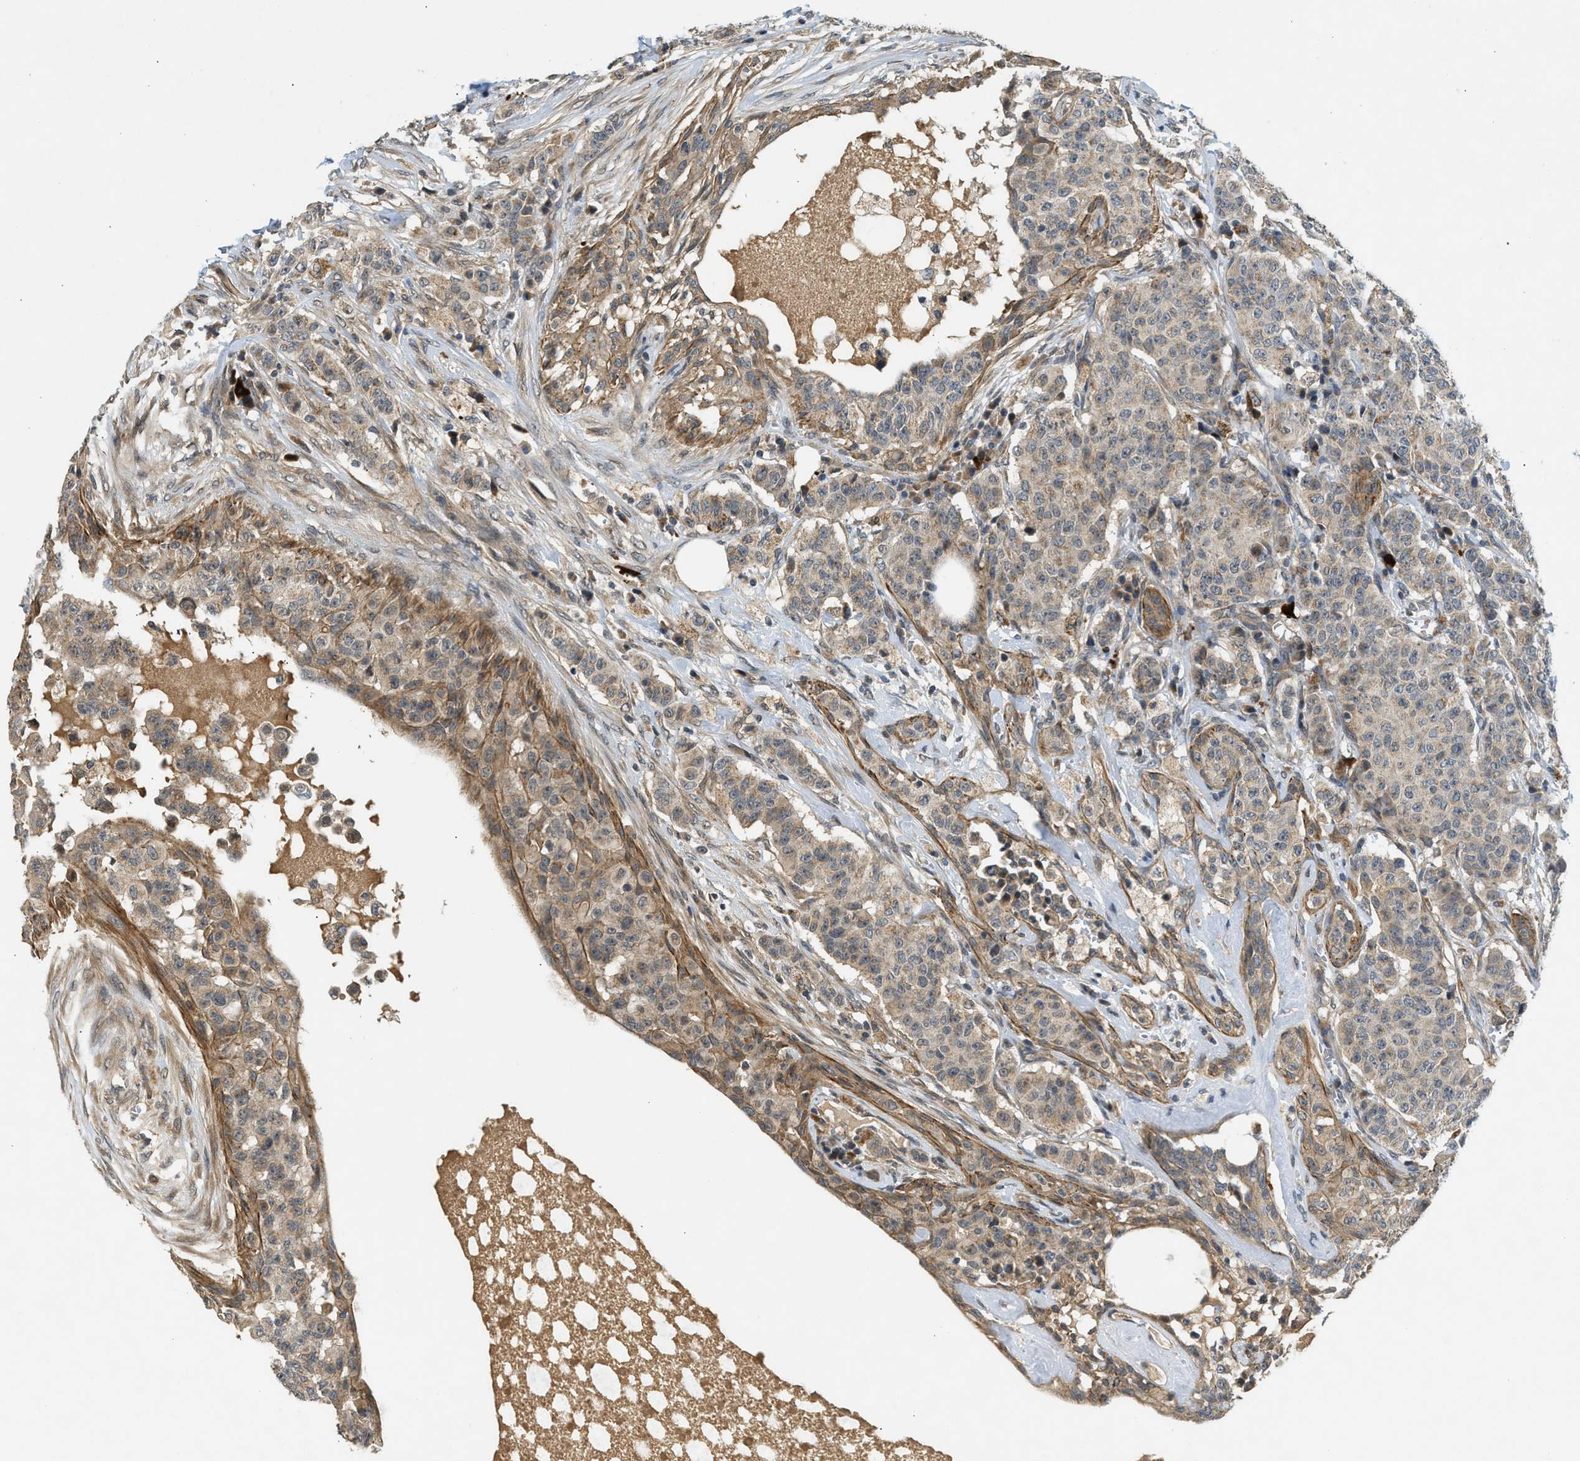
{"staining": {"intensity": "moderate", "quantity": ">75%", "location": "cytoplasmic/membranous"}, "tissue": "breast cancer", "cell_type": "Tumor cells", "image_type": "cancer", "snomed": [{"axis": "morphology", "description": "Normal tissue, NOS"}, {"axis": "morphology", "description": "Duct carcinoma"}, {"axis": "topography", "description": "Breast"}], "caption": "Moderate cytoplasmic/membranous staining is seen in approximately >75% of tumor cells in breast invasive ductal carcinoma. The protein is stained brown, and the nuclei are stained in blue (DAB (3,3'-diaminobenzidine) IHC with brightfield microscopy, high magnification).", "gene": "ADCY8", "patient": {"sex": "female", "age": 40}}